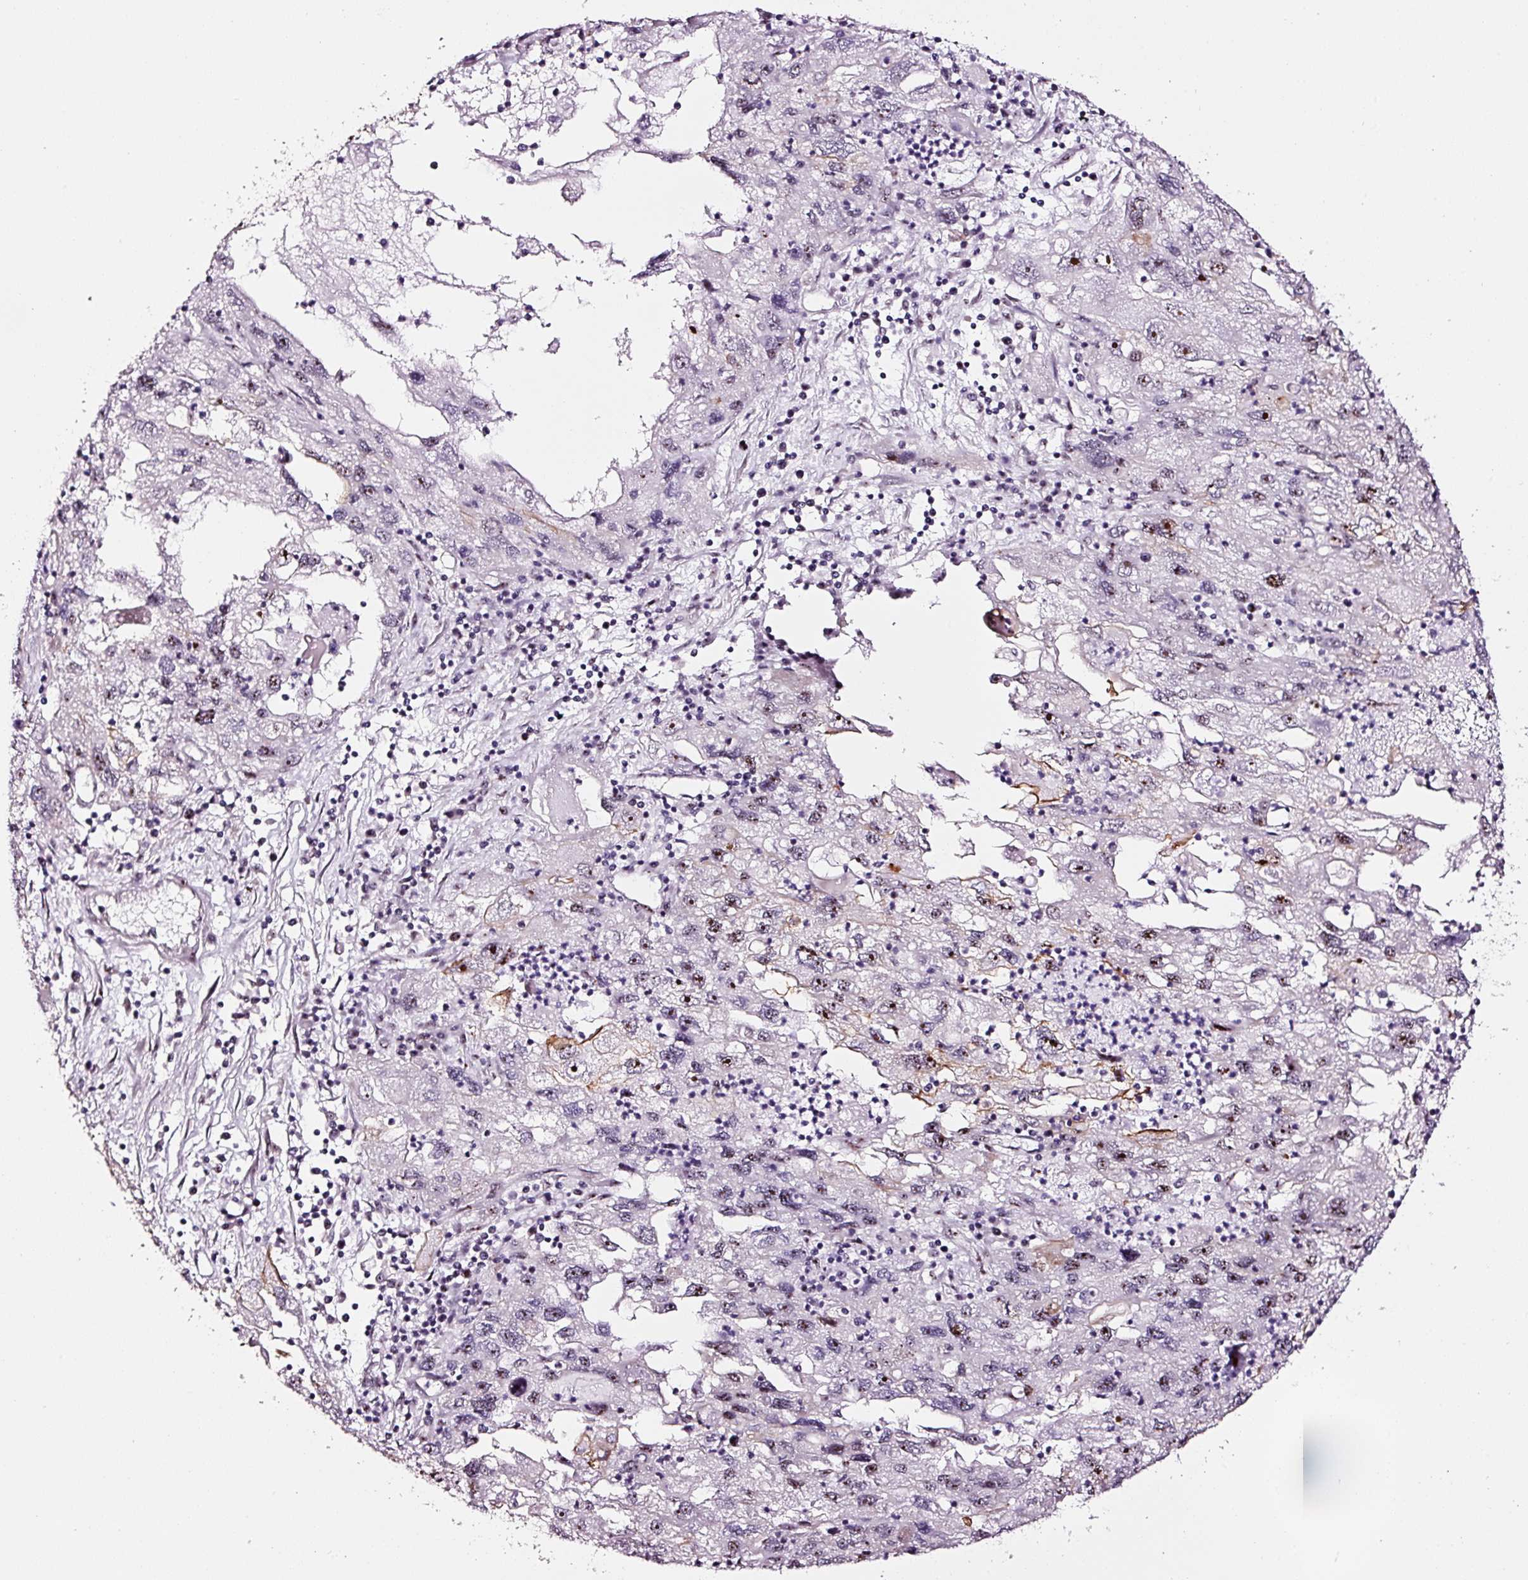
{"staining": {"intensity": "moderate", "quantity": "<25%", "location": "nuclear"}, "tissue": "endometrial cancer", "cell_type": "Tumor cells", "image_type": "cancer", "snomed": [{"axis": "morphology", "description": "Adenocarcinoma, NOS"}, {"axis": "topography", "description": "Endometrium"}], "caption": "Tumor cells exhibit low levels of moderate nuclear expression in about <25% of cells in human endometrial adenocarcinoma.", "gene": "GNL3", "patient": {"sex": "female", "age": 49}}